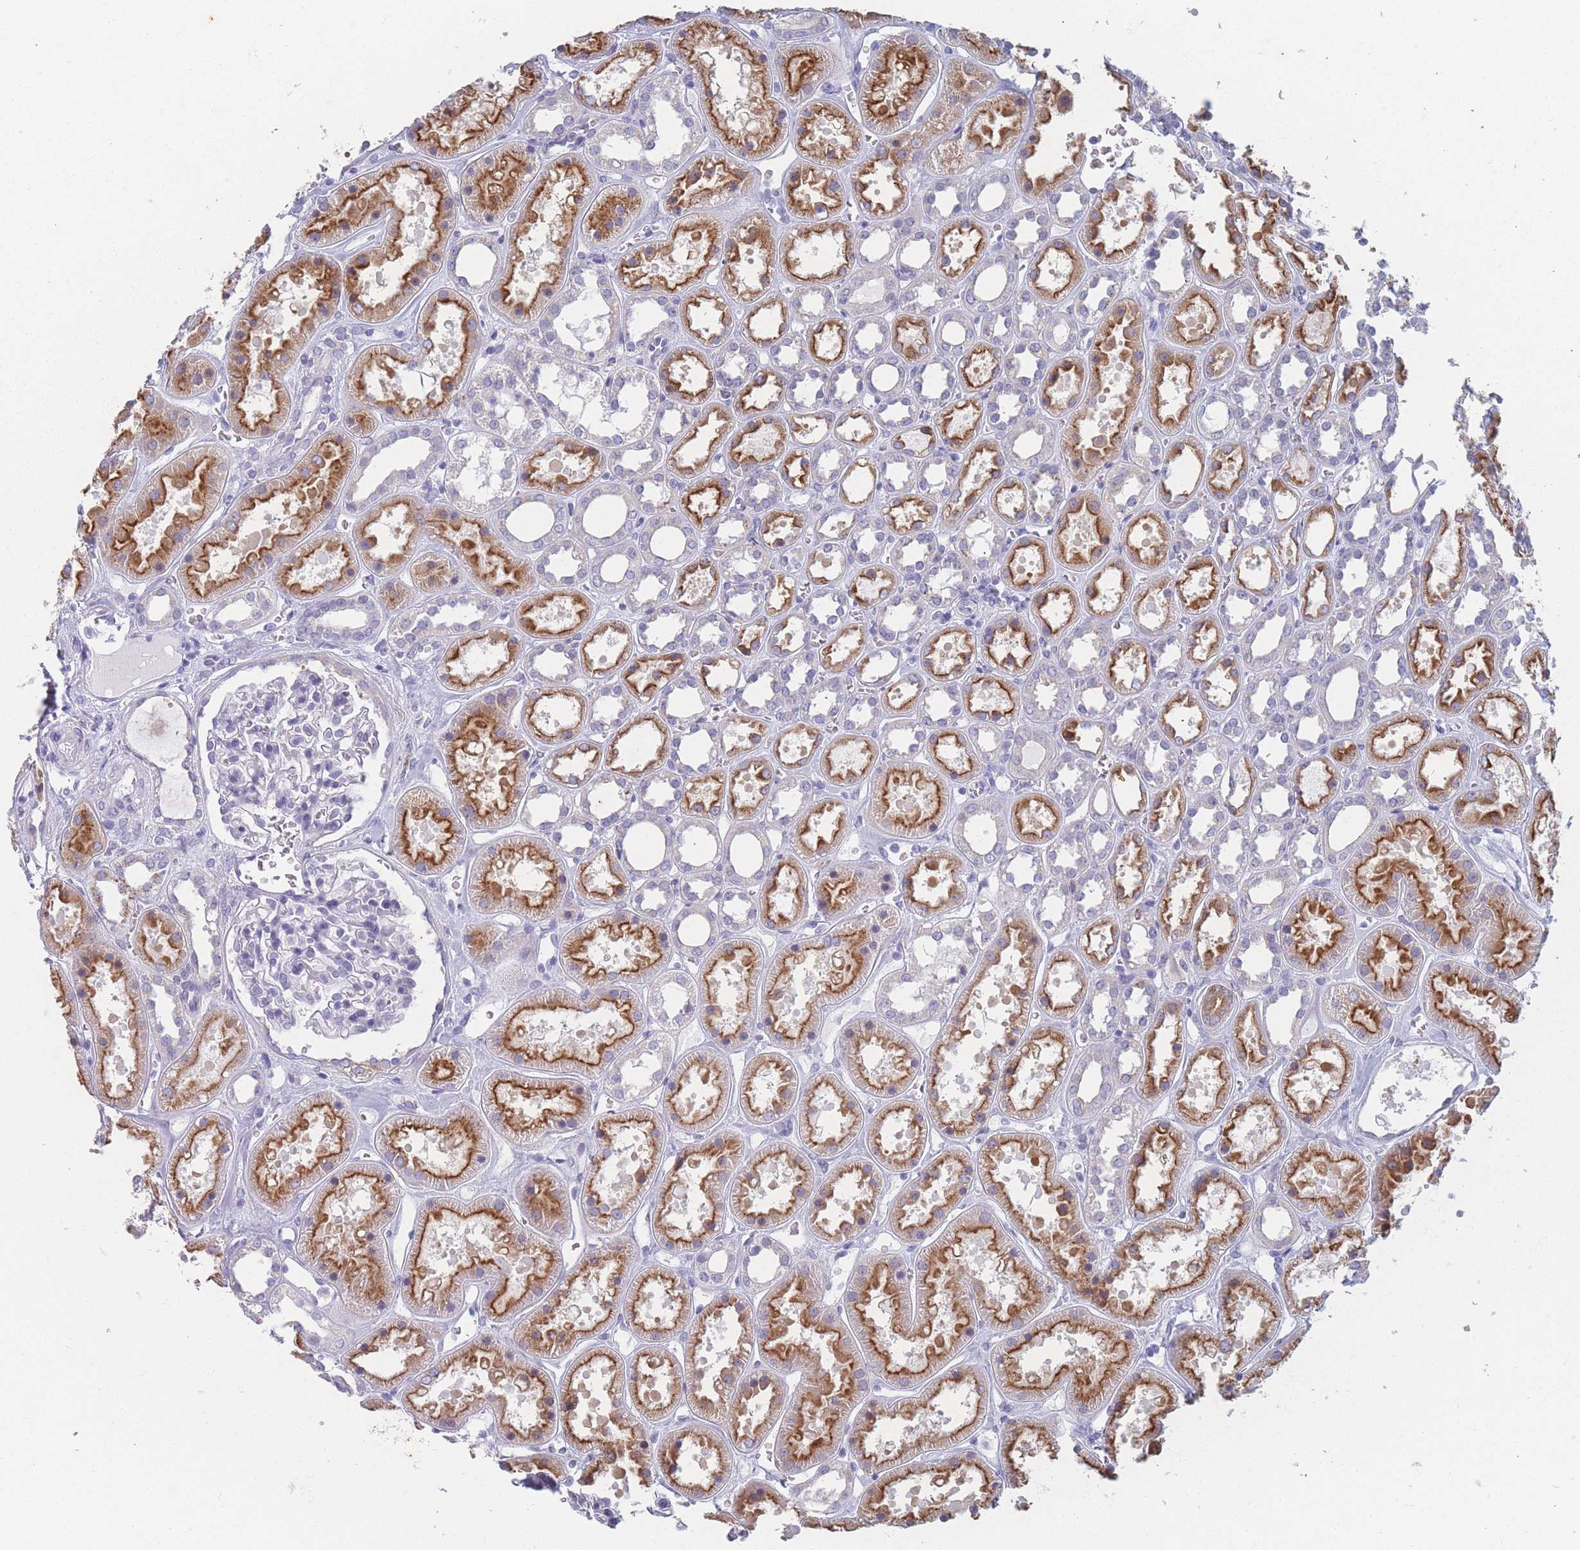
{"staining": {"intensity": "negative", "quantity": "none", "location": "none"}, "tissue": "kidney", "cell_type": "Cells in glomeruli", "image_type": "normal", "snomed": [{"axis": "morphology", "description": "Normal tissue, NOS"}, {"axis": "topography", "description": "Kidney"}], "caption": "This is an immunohistochemistry (IHC) micrograph of normal kidney. There is no staining in cells in glomeruli.", "gene": "TMED10", "patient": {"sex": "female", "age": 41}}